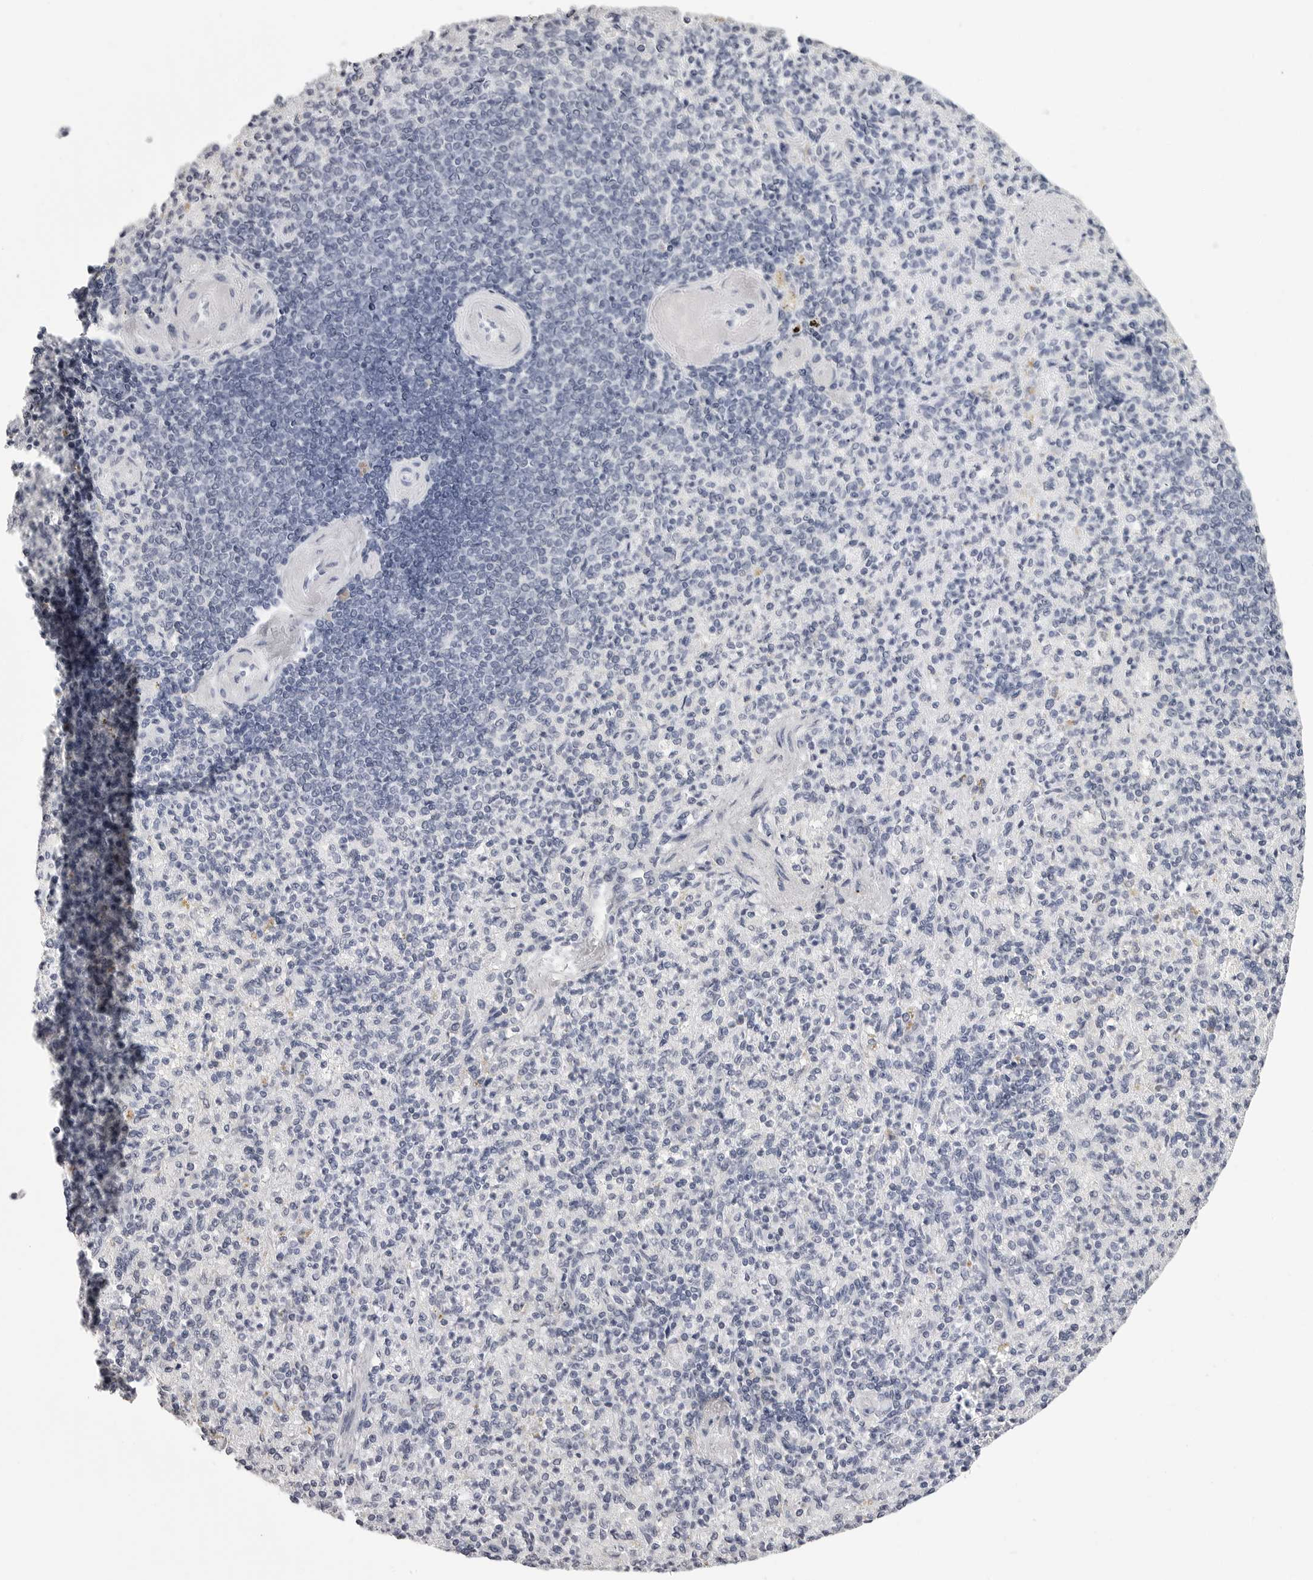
{"staining": {"intensity": "negative", "quantity": "none", "location": "none"}, "tissue": "spleen", "cell_type": "Cells in red pulp", "image_type": "normal", "snomed": [{"axis": "morphology", "description": "Normal tissue, NOS"}, {"axis": "topography", "description": "Spleen"}], "caption": "Immunohistochemical staining of benign spleen reveals no significant staining in cells in red pulp.", "gene": "LGALS4", "patient": {"sex": "female", "age": 74}}